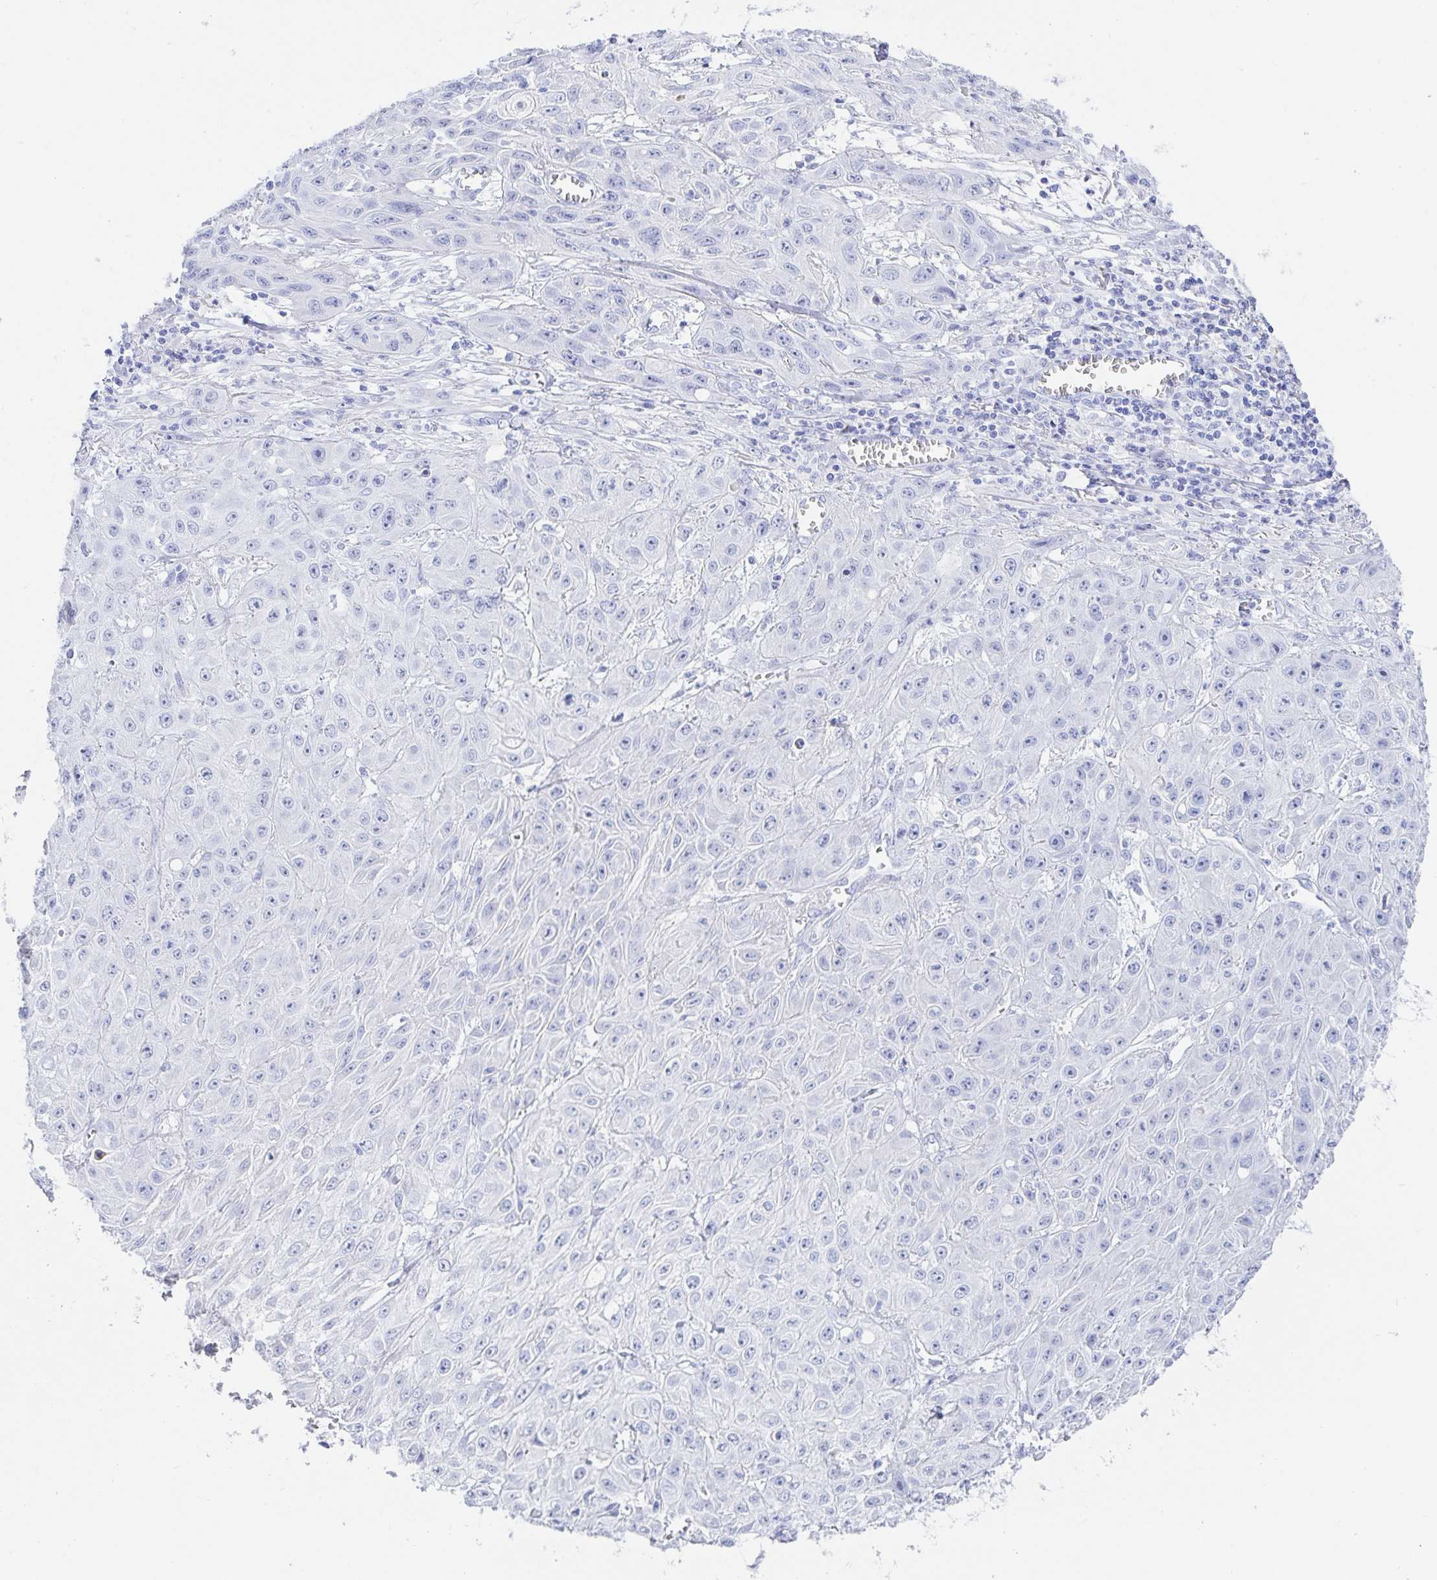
{"staining": {"intensity": "negative", "quantity": "none", "location": "none"}, "tissue": "skin cancer", "cell_type": "Tumor cells", "image_type": "cancer", "snomed": [{"axis": "morphology", "description": "Squamous cell carcinoma, NOS"}, {"axis": "topography", "description": "Skin"}, {"axis": "topography", "description": "Vulva"}], "caption": "Skin squamous cell carcinoma stained for a protein using immunohistochemistry shows no positivity tumor cells.", "gene": "KCNH6", "patient": {"sex": "female", "age": 71}}